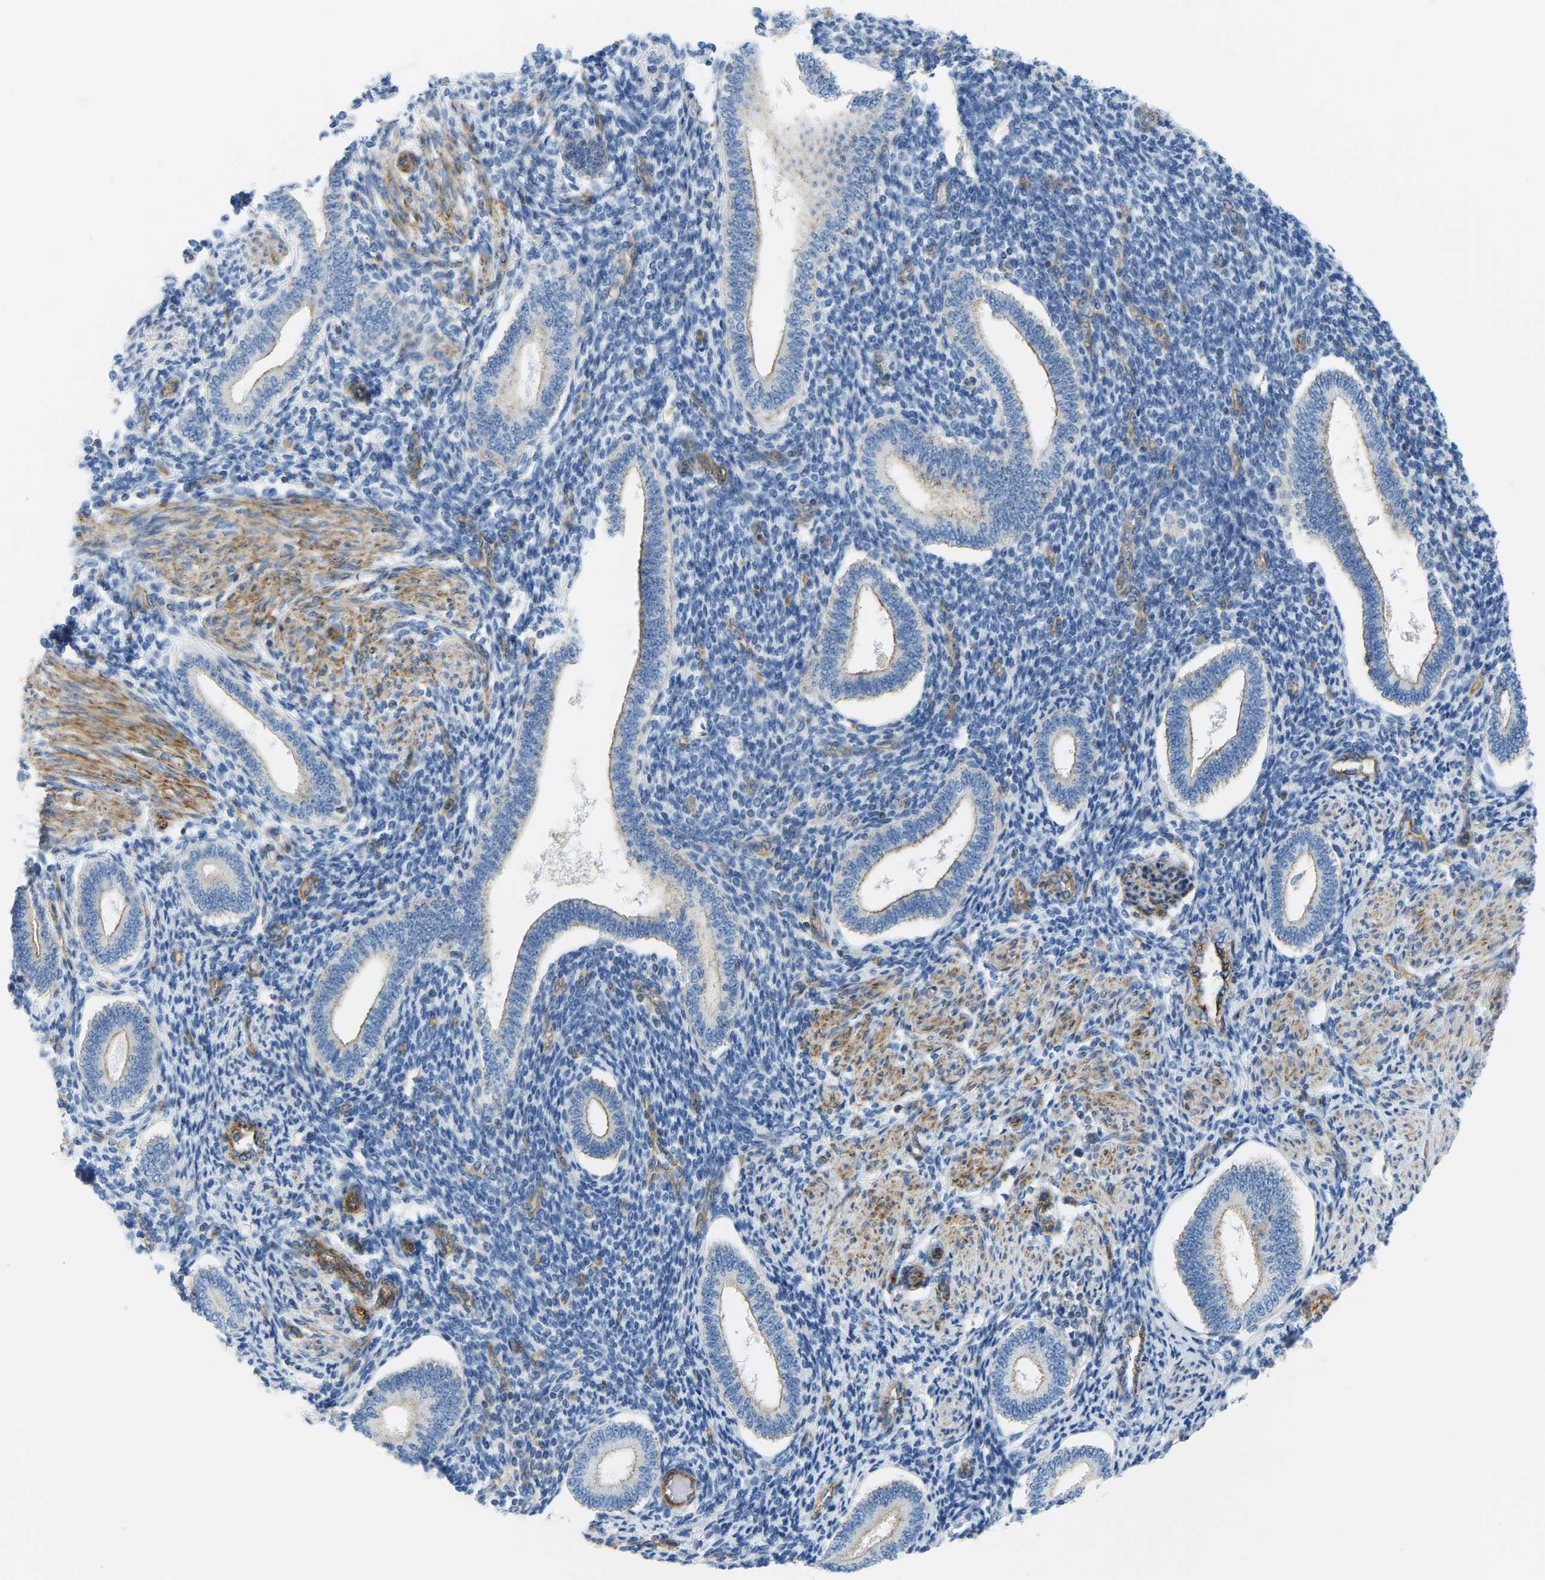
{"staining": {"intensity": "moderate", "quantity": "<25%", "location": "cytoplasmic/membranous"}, "tissue": "endometrium", "cell_type": "Cells in endometrial stroma", "image_type": "normal", "snomed": [{"axis": "morphology", "description": "Normal tissue, NOS"}, {"axis": "topography", "description": "Endometrium"}], "caption": "Moderate cytoplasmic/membranous positivity is seen in about <25% of cells in endometrial stroma in normal endometrium. Using DAB (brown) and hematoxylin (blue) stains, captured at high magnification using brightfield microscopy.", "gene": "MYL3", "patient": {"sex": "female", "age": 42}}